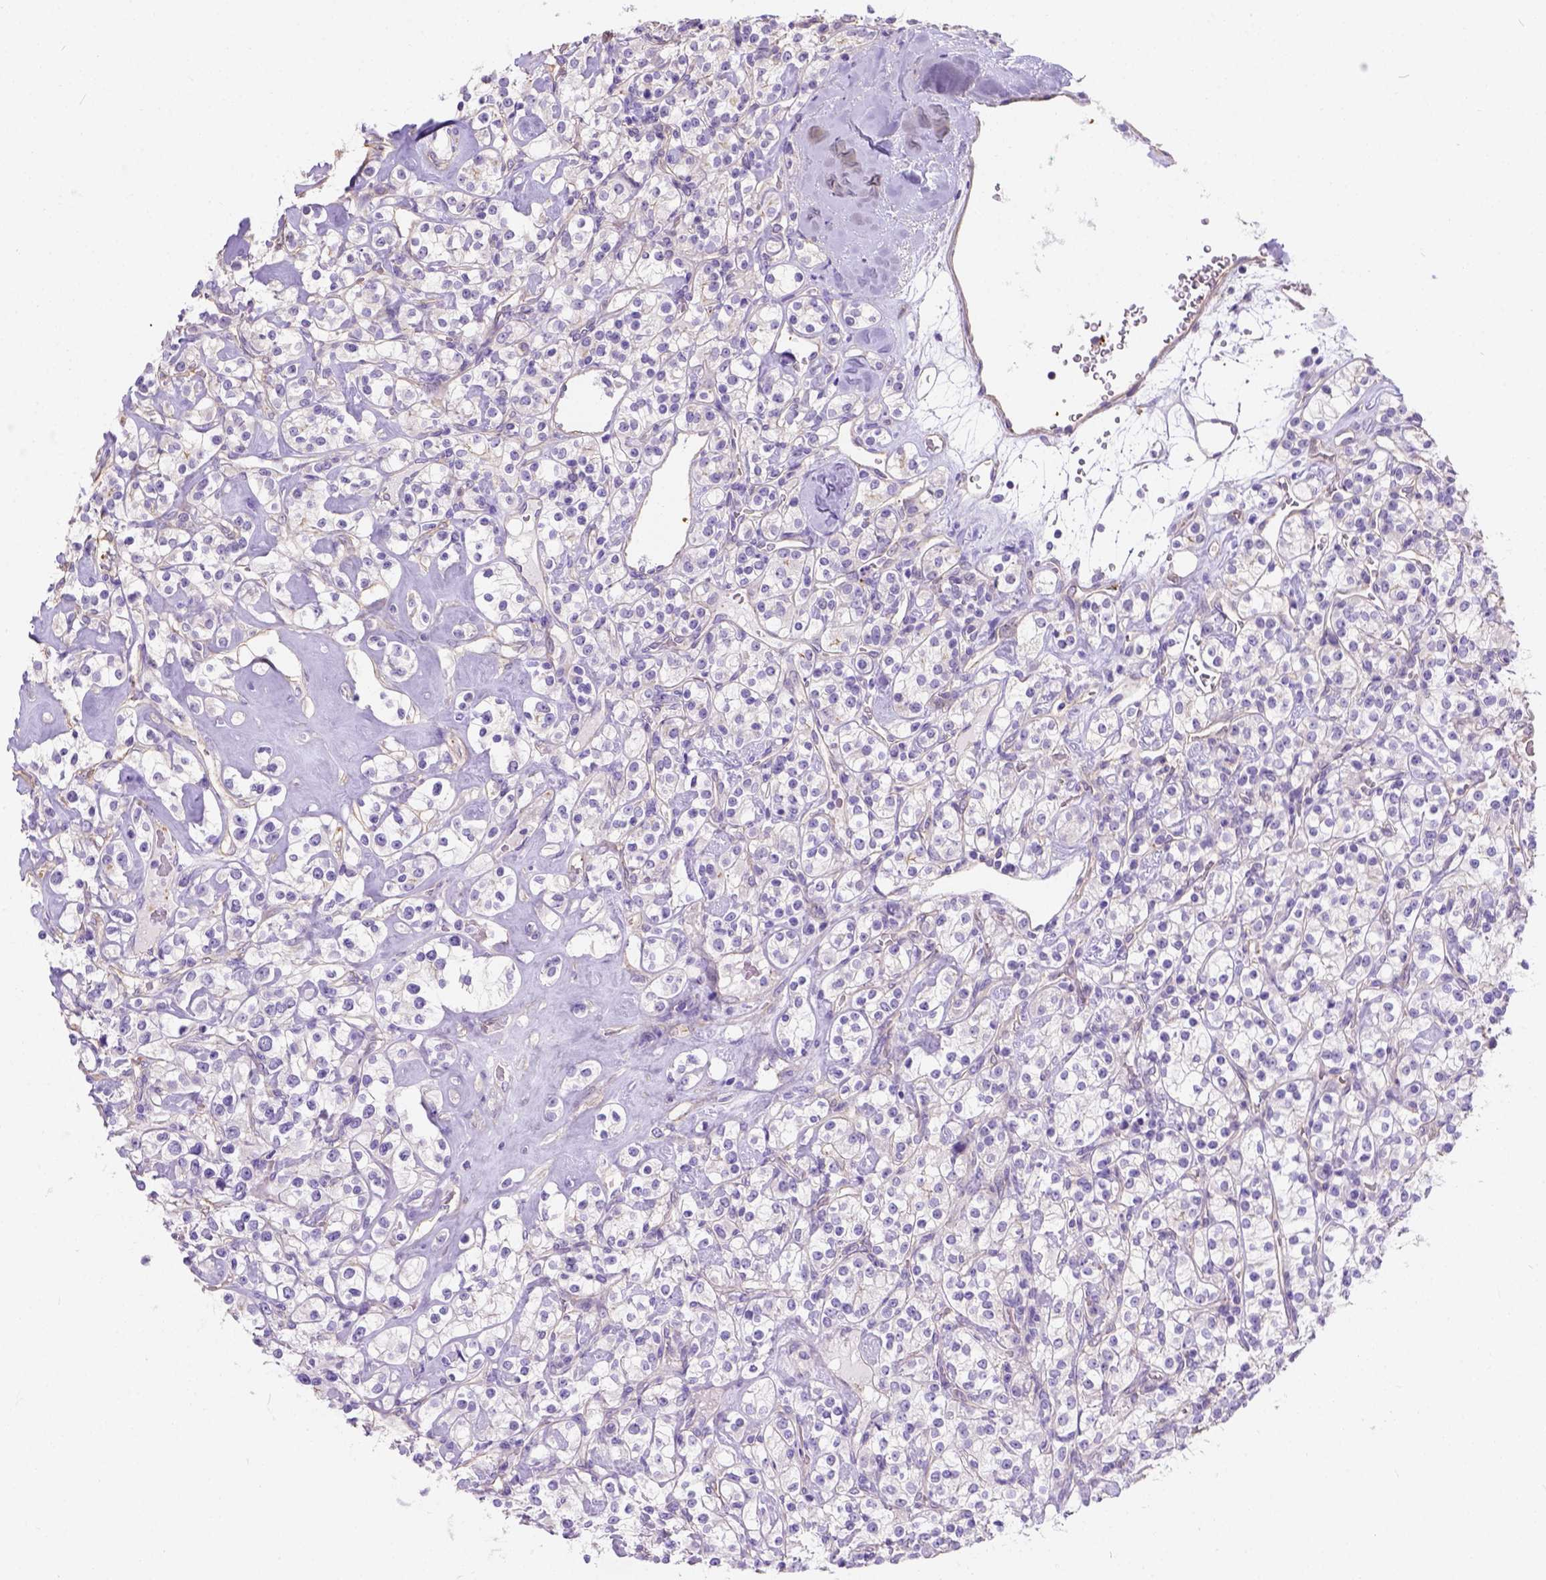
{"staining": {"intensity": "negative", "quantity": "none", "location": "none"}, "tissue": "renal cancer", "cell_type": "Tumor cells", "image_type": "cancer", "snomed": [{"axis": "morphology", "description": "Adenocarcinoma, NOS"}, {"axis": "topography", "description": "Kidney"}], "caption": "Renal cancer (adenocarcinoma) was stained to show a protein in brown. There is no significant expression in tumor cells.", "gene": "PHF7", "patient": {"sex": "male", "age": 77}}